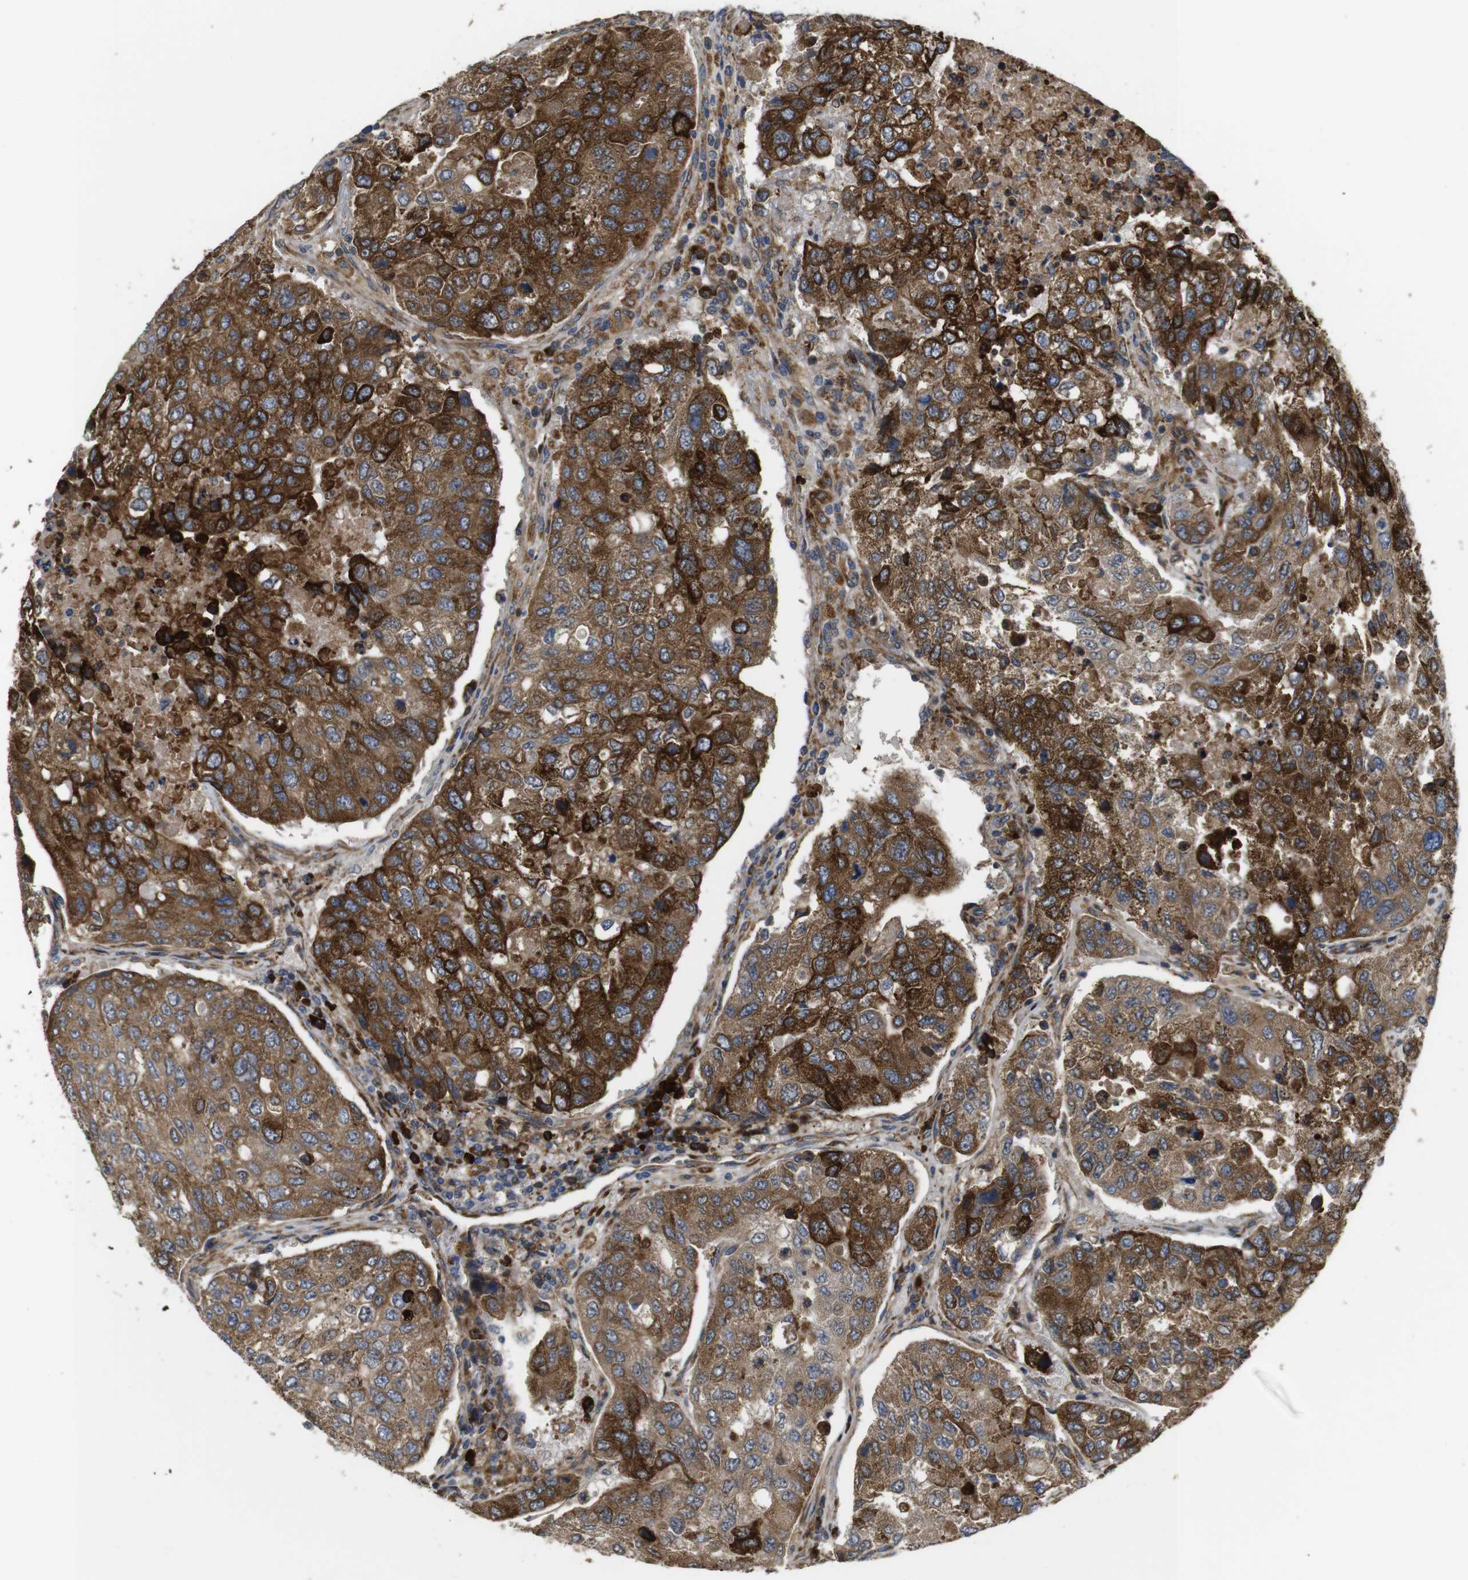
{"staining": {"intensity": "strong", "quantity": ">75%", "location": "cytoplasmic/membranous"}, "tissue": "urothelial cancer", "cell_type": "Tumor cells", "image_type": "cancer", "snomed": [{"axis": "morphology", "description": "Urothelial carcinoma, High grade"}, {"axis": "topography", "description": "Lymph node"}, {"axis": "topography", "description": "Urinary bladder"}], "caption": "The histopathology image displays immunohistochemical staining of urothelial cancer. There is strong cytoplasmic/membranous expression is identified in approximately >75% of tumor cells.", "gene": "UBE2G2", "patient": {"sex": "male", "age": 51}}